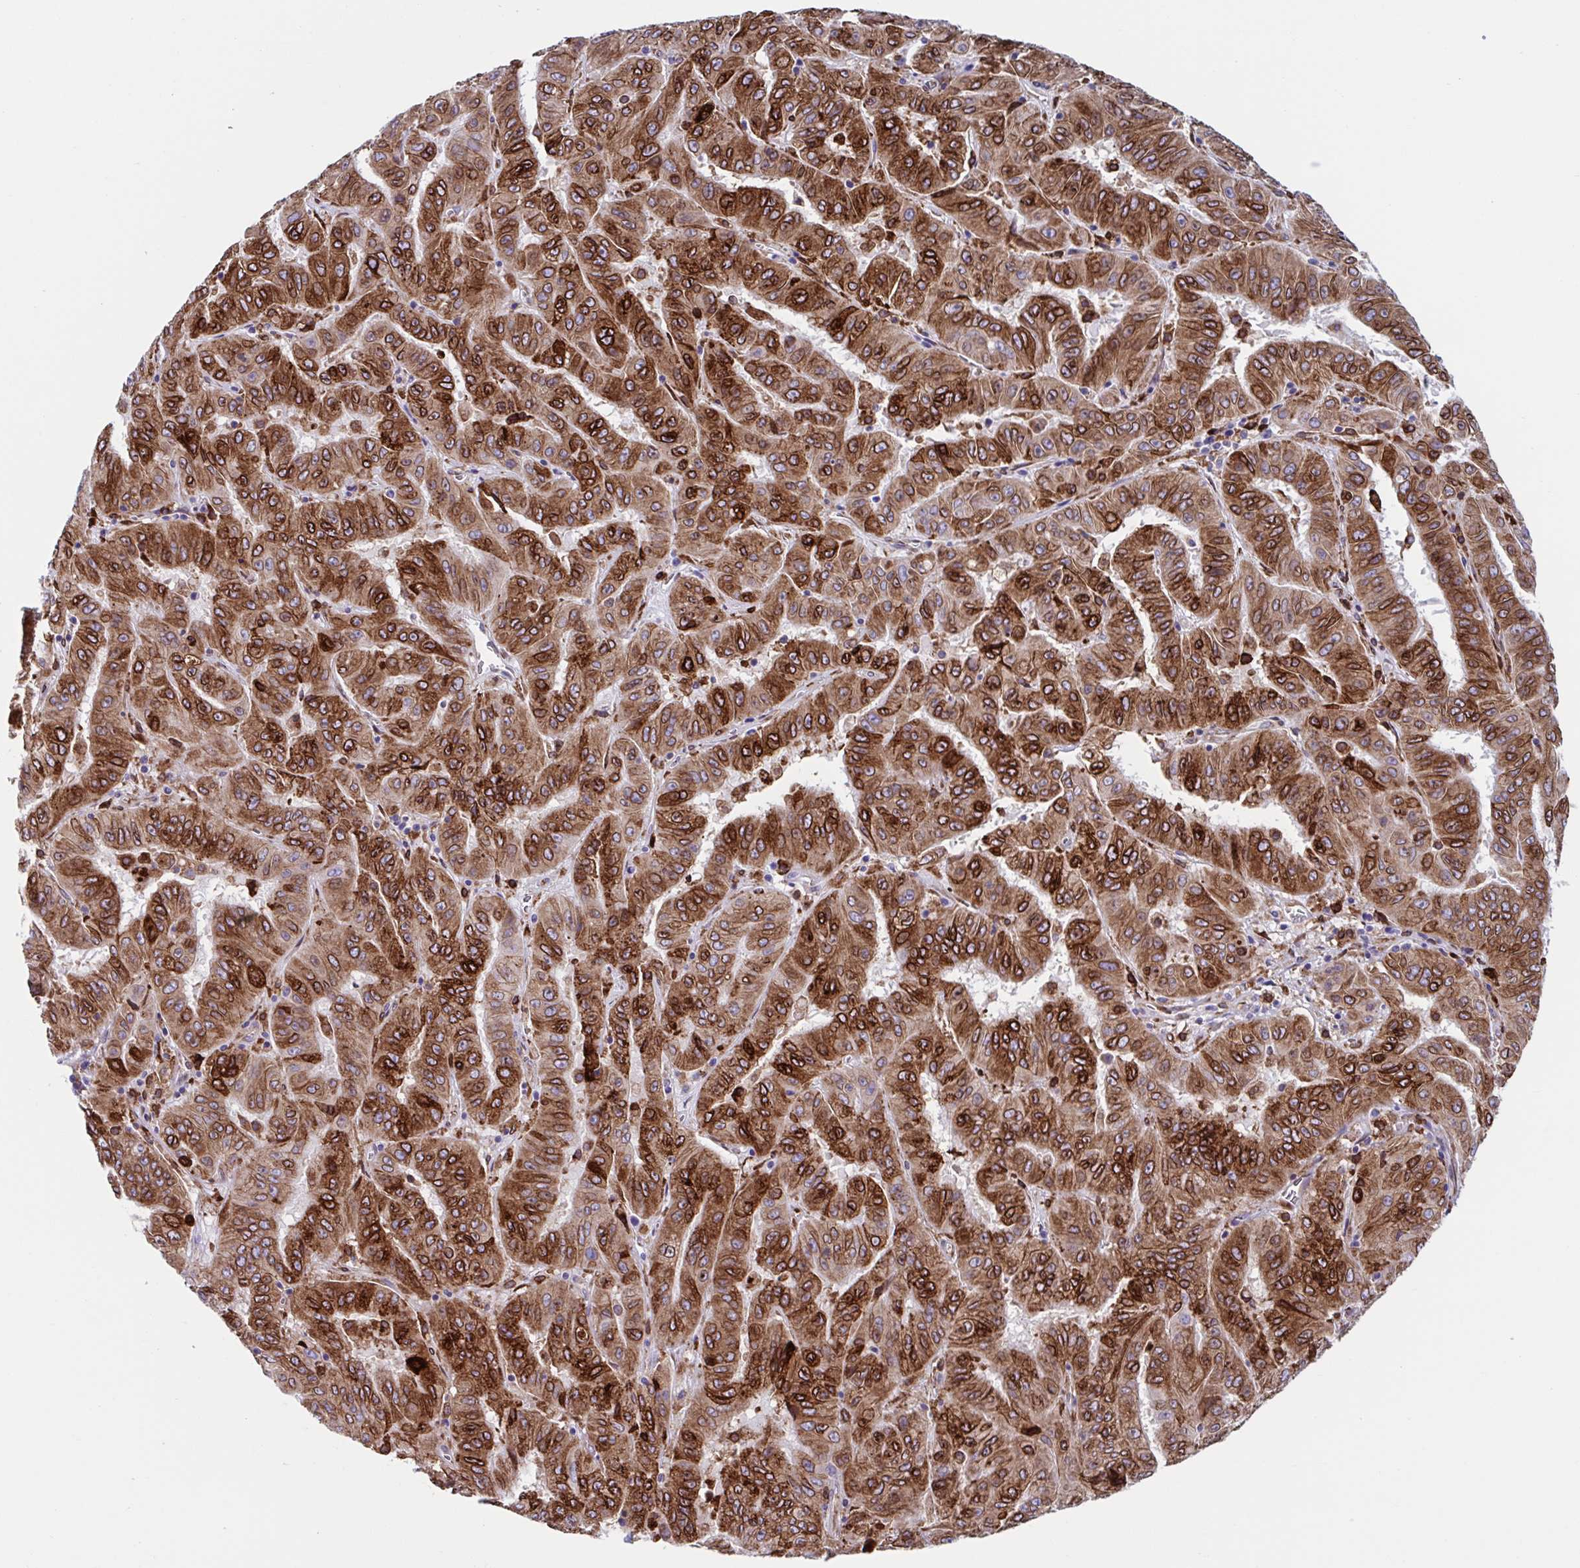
{"staining": {"intensity": "strong", "quantity": ">75%", "location": "cytoplasmic/membranous,nuclear"}, "tissue": "pancreatic cancer", "cell_type": "Tumor cells", "image_type": "cancer", "snomed": [{"axis": "morphology", "description": "Adenocarcinoma, NOS"}, {"axis": "topography", "description": "Pancreas"}], "caption": "An image of human pancreatic cancer (adenocarcinoma) stained for a protein exhibits strong cytoplasmic/membranous and nuclear brown staining in tumor cells.", "gene": "RFK", "patient": {"sex": "male", "age": 63}}